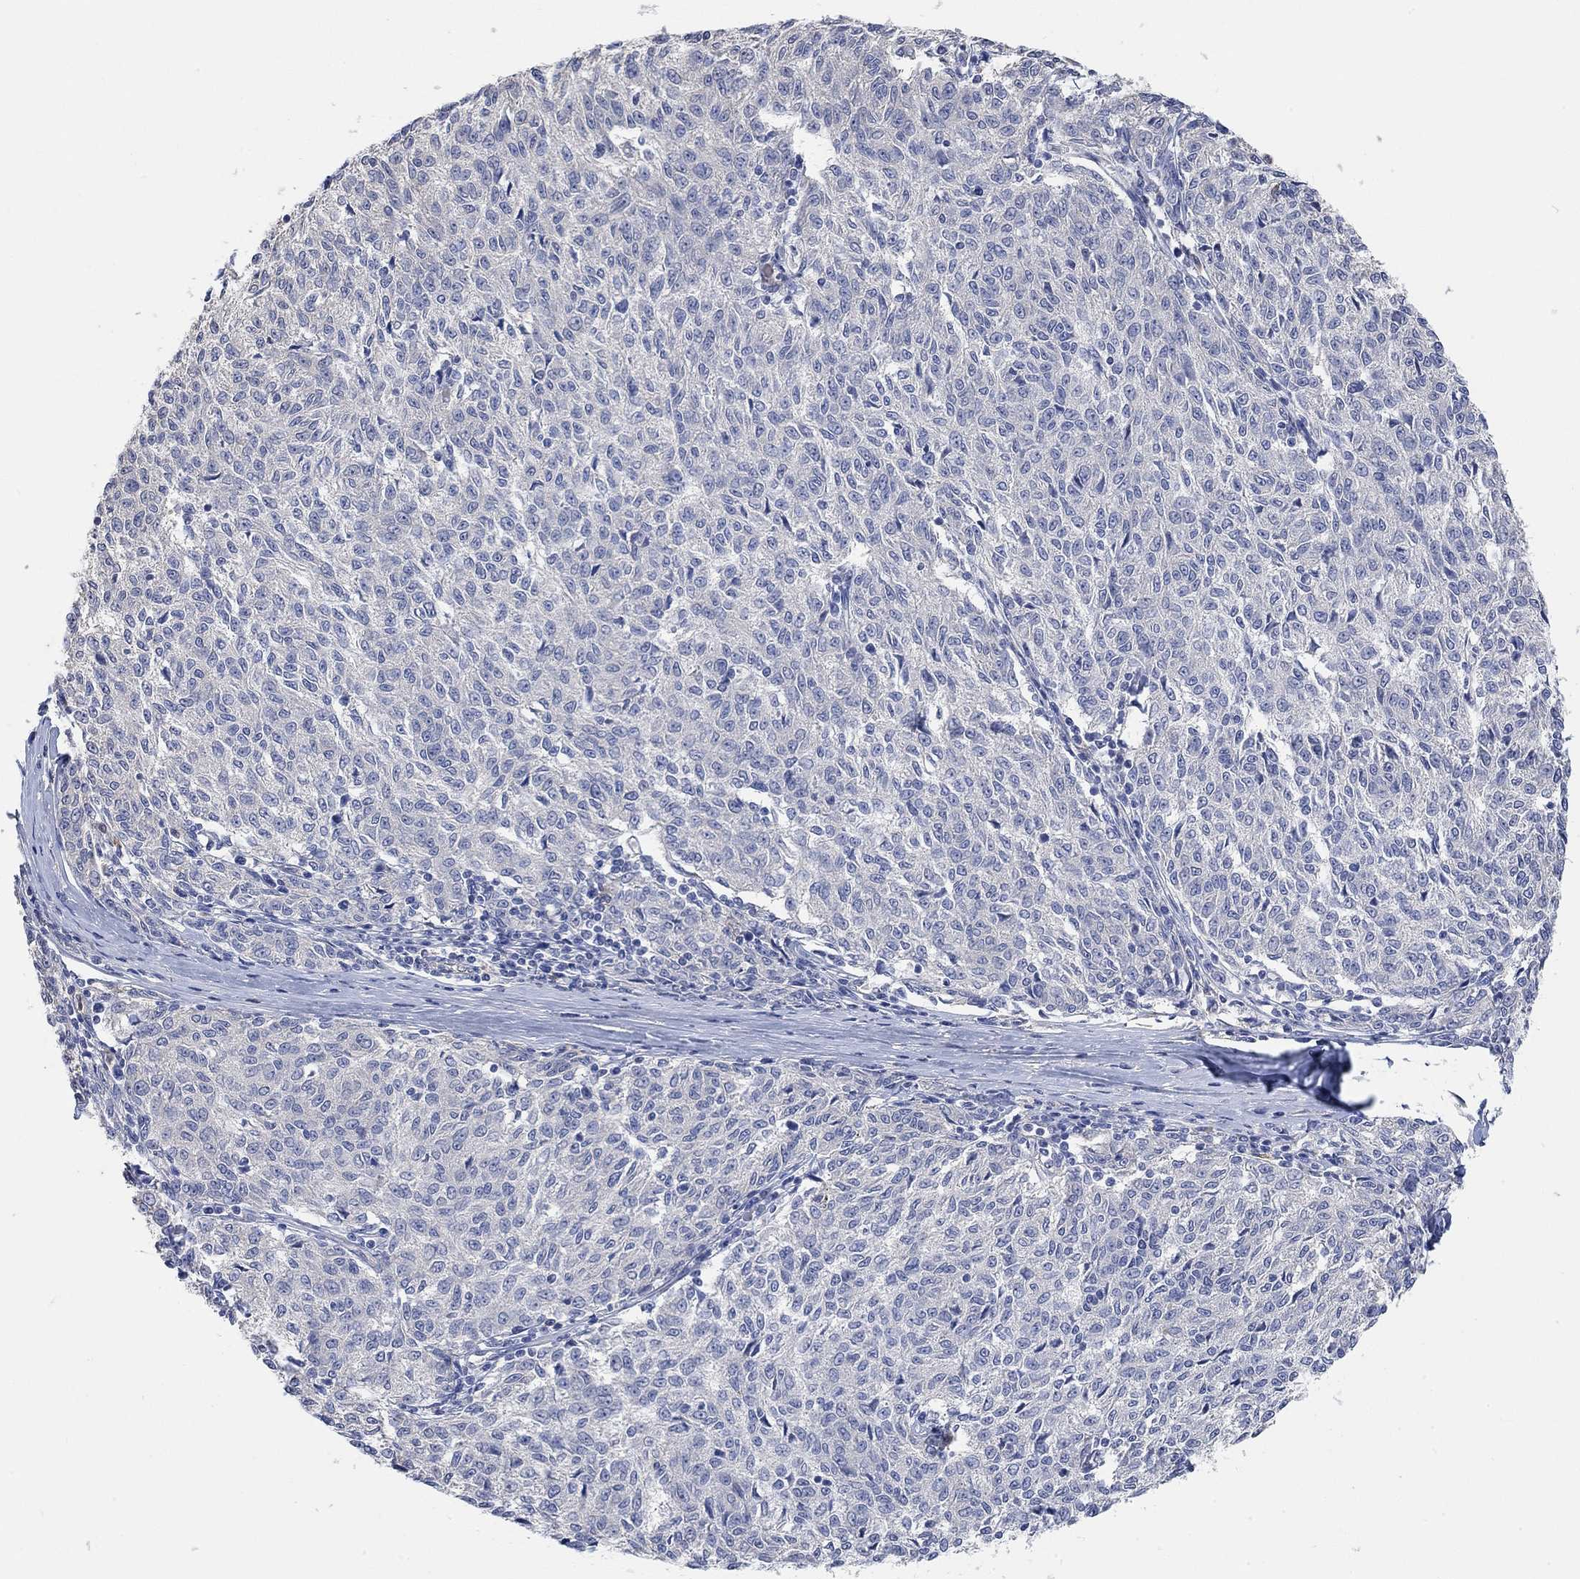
{"staining": {"intensity": "negative", "quantity": "none", "location": "none"}, "tissue": "melanoma", "cell_type": "Tumor cells", "image_type": "cancer", "snomed": [{"axis": "morphology", "description": "Malignant melanoma, NOS"}, {"axis": "topography", "description": "Skin"}], "caption": "The immunohistochemistry (IHC) image has no significant positivity in tumor cells of melanoma tissue. (Stains: DAB (3,3'-diaminobenzidine) immunohistochemistry with hematoxylin counter stain, Microscopy: brightfield microscopy at high magnification).", "gene": "SYT16", "patient": {"sex": "female", "age": 72}}